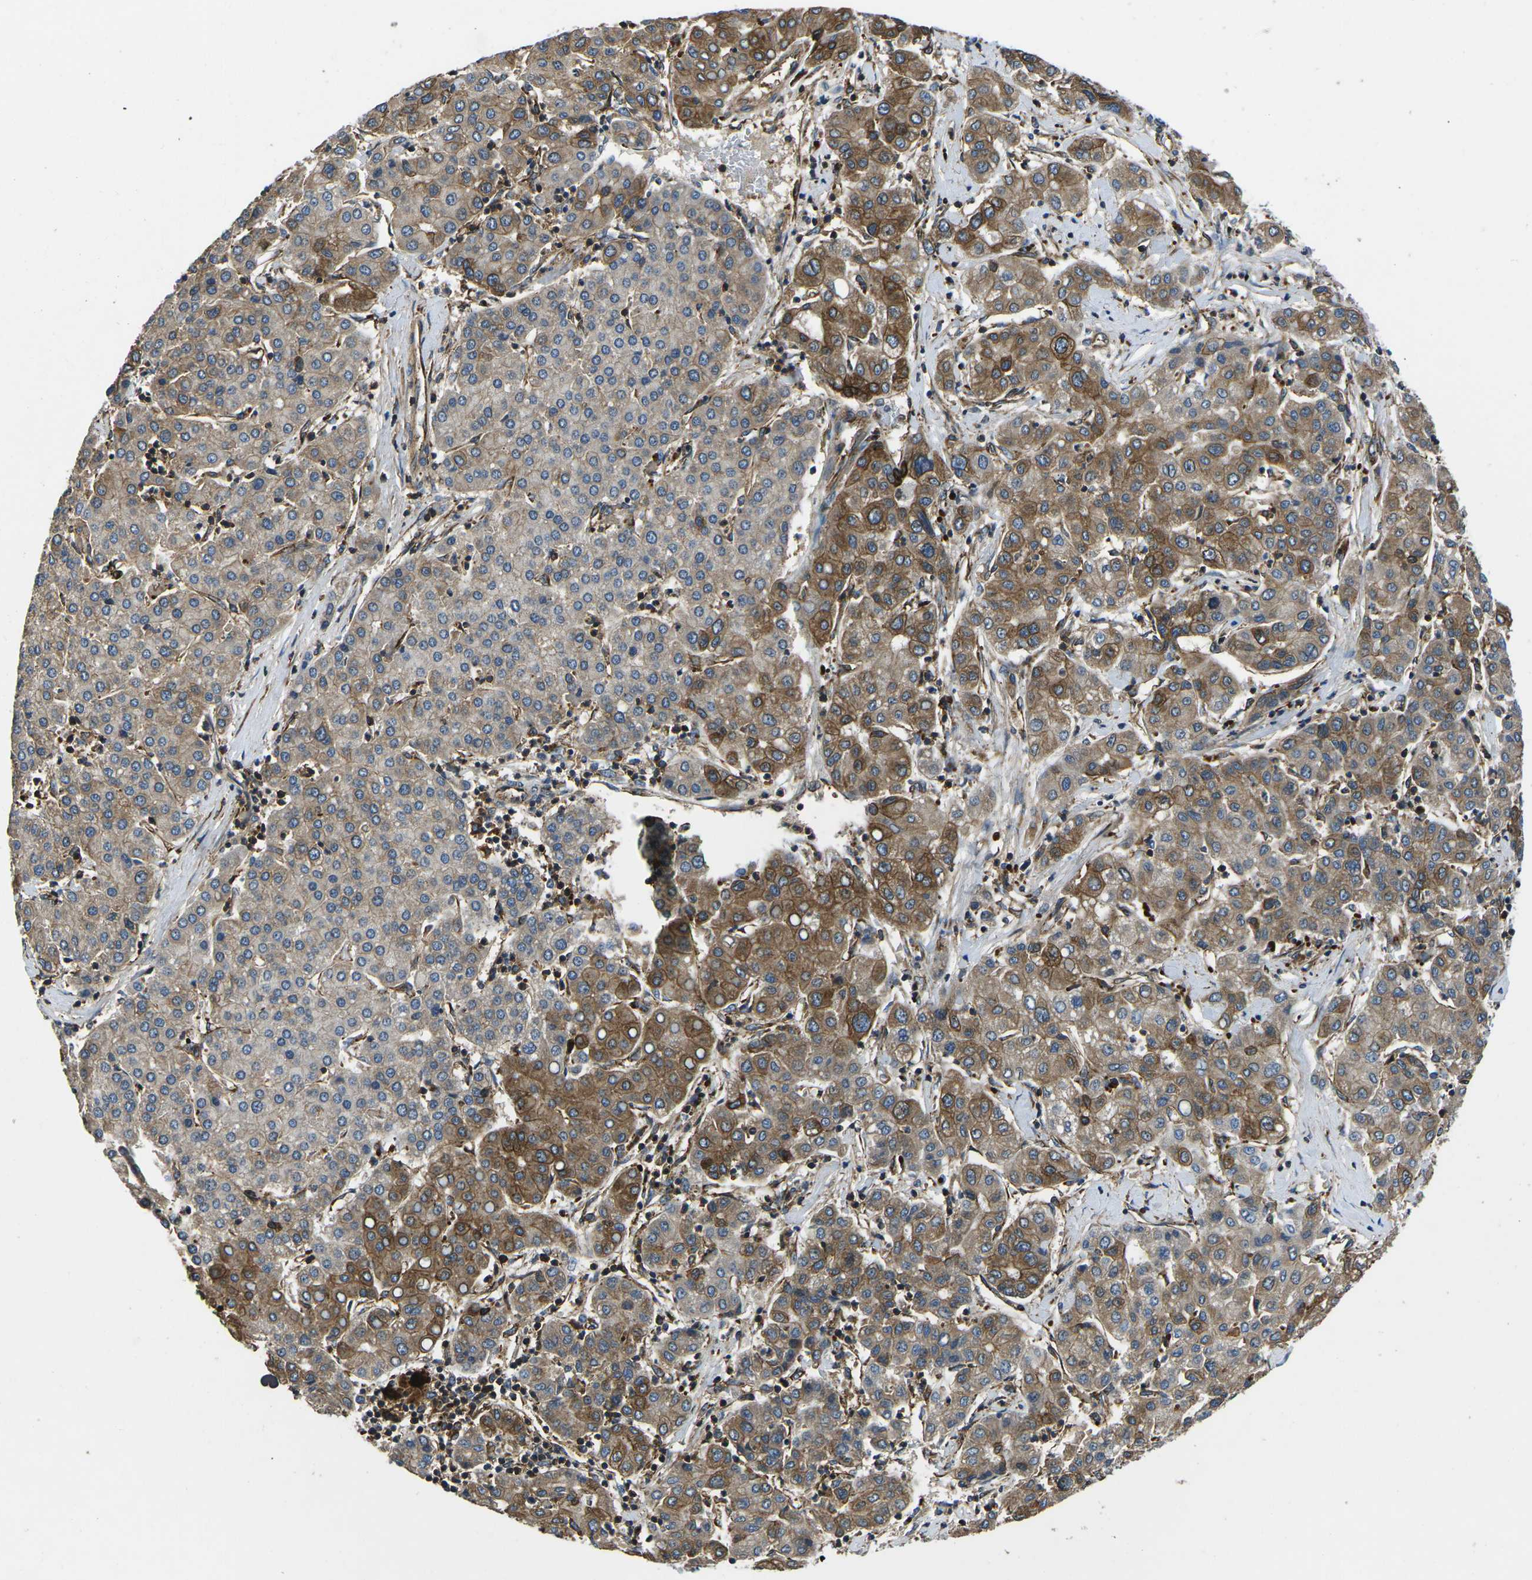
{"staining": {"intensity": "moderate", "quantity": ">75%", "location": "cytoplasmic/membranous"}, "tissue": "liver cancer", "cell_type": "Tumor cells", "image_type": "cancer", "snomed": [{"axis": "morphology", "description": "Carcinoma, Hepatocellular, NOS"}, {"axis": "topography", "description": "Liver"}], "caption": "Immunohistochemical staining of human liver cancer (hepatocellular carcinoma) displays medium levels of moderate cytoplasmic/membranous staining in about >75% of tumor cells.", "gene": "KCNJ15", "patient": {"sex": "male", "age": 65}}